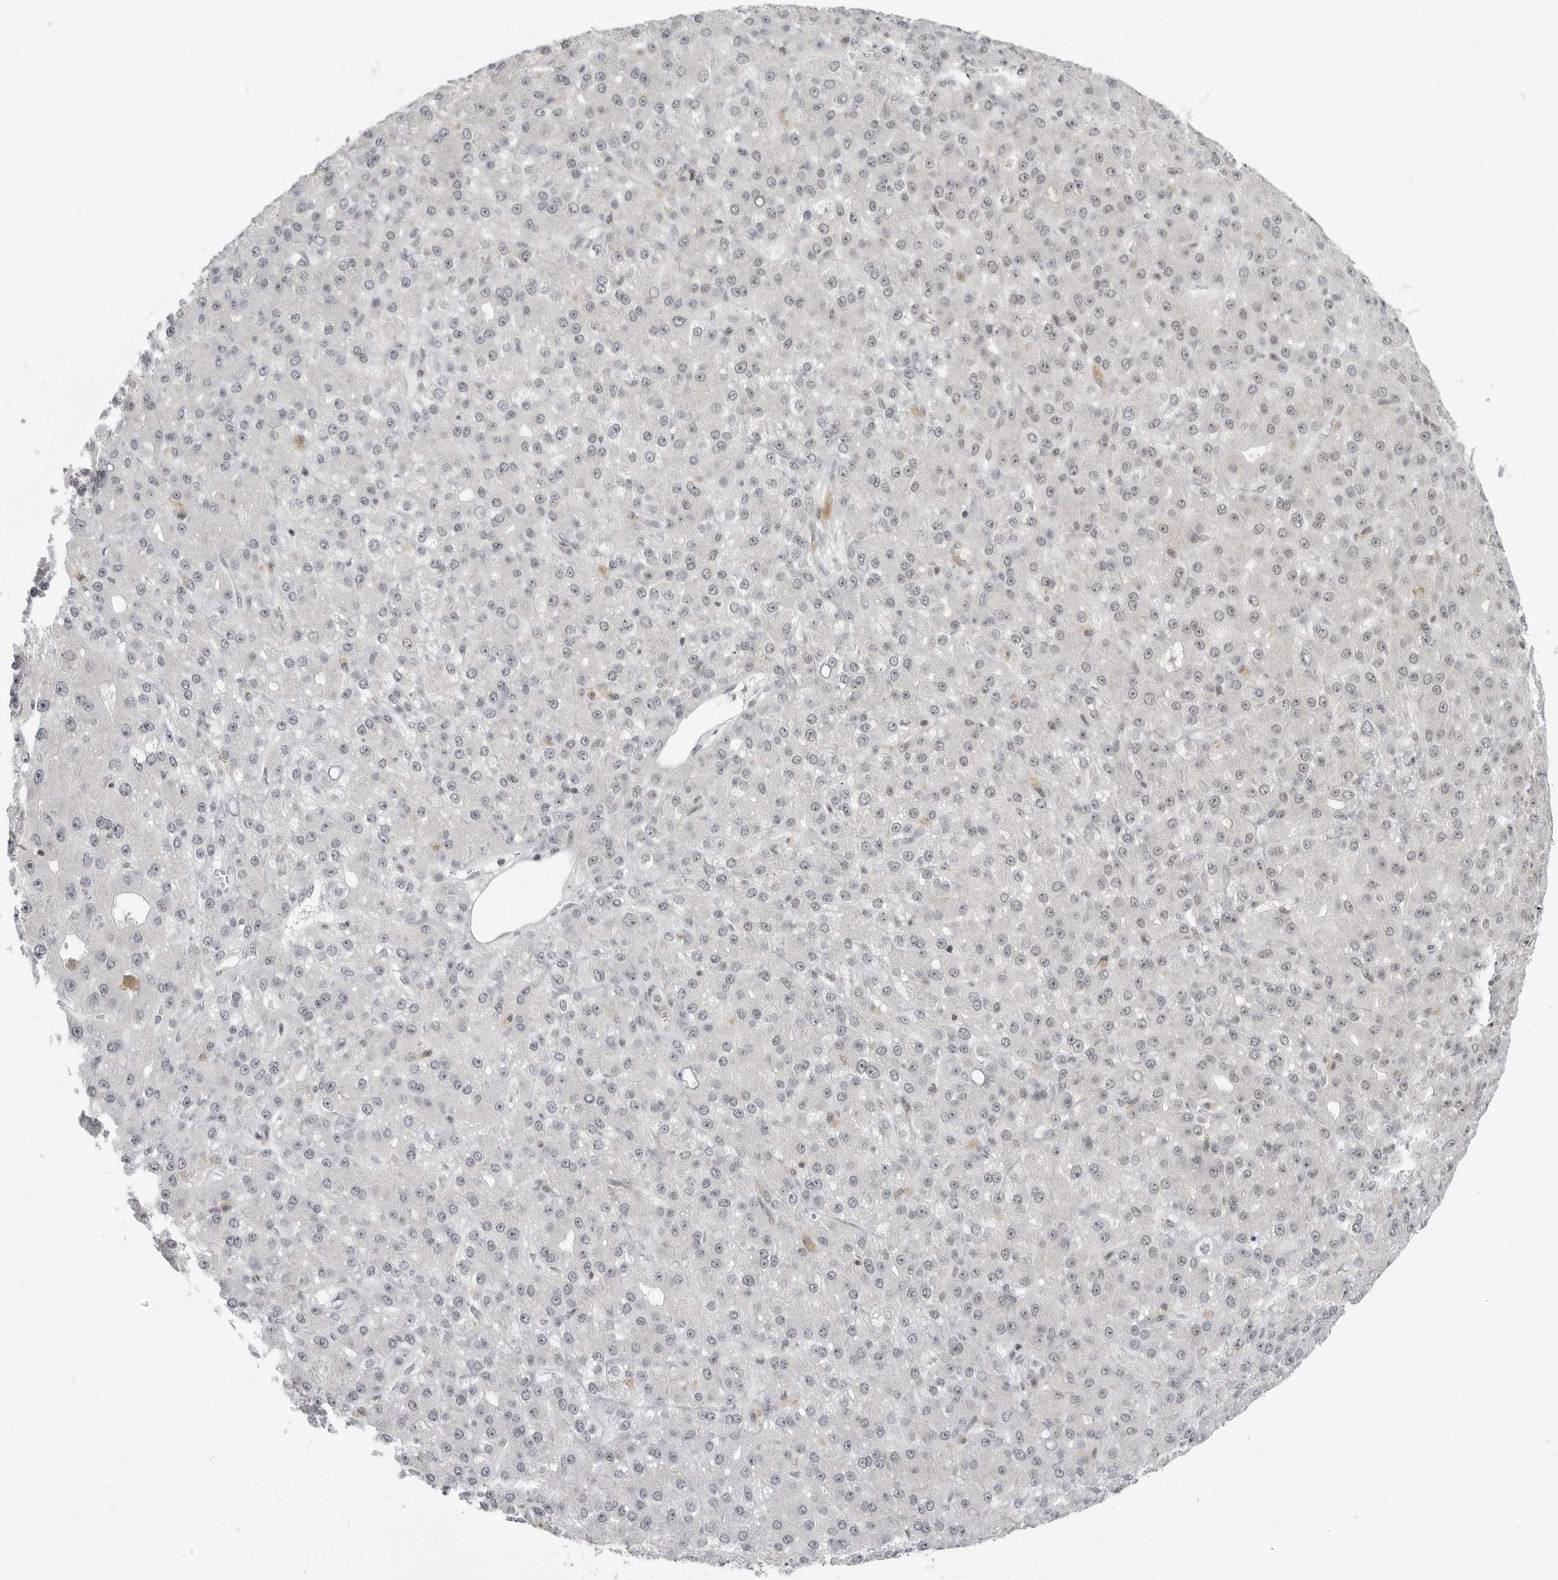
{"staining": {"intensity": "negative", "quantity": "none", "location": "none"}, "tissue": "liver cancer", "cell_type": "Tumor cells", "image_type": "cancer", "snomed": [{"axis": "morphology", "description": "Carcinoma, Hepatocellular, NOS"}, {"axis": "topography", "description": "Liver"}], "caption": "Tumor cells show no significant protein staining in liver hepatocellular carcinoma.", "gene": "TRIM66", "patient": {"sex": "male", "age": 67}}